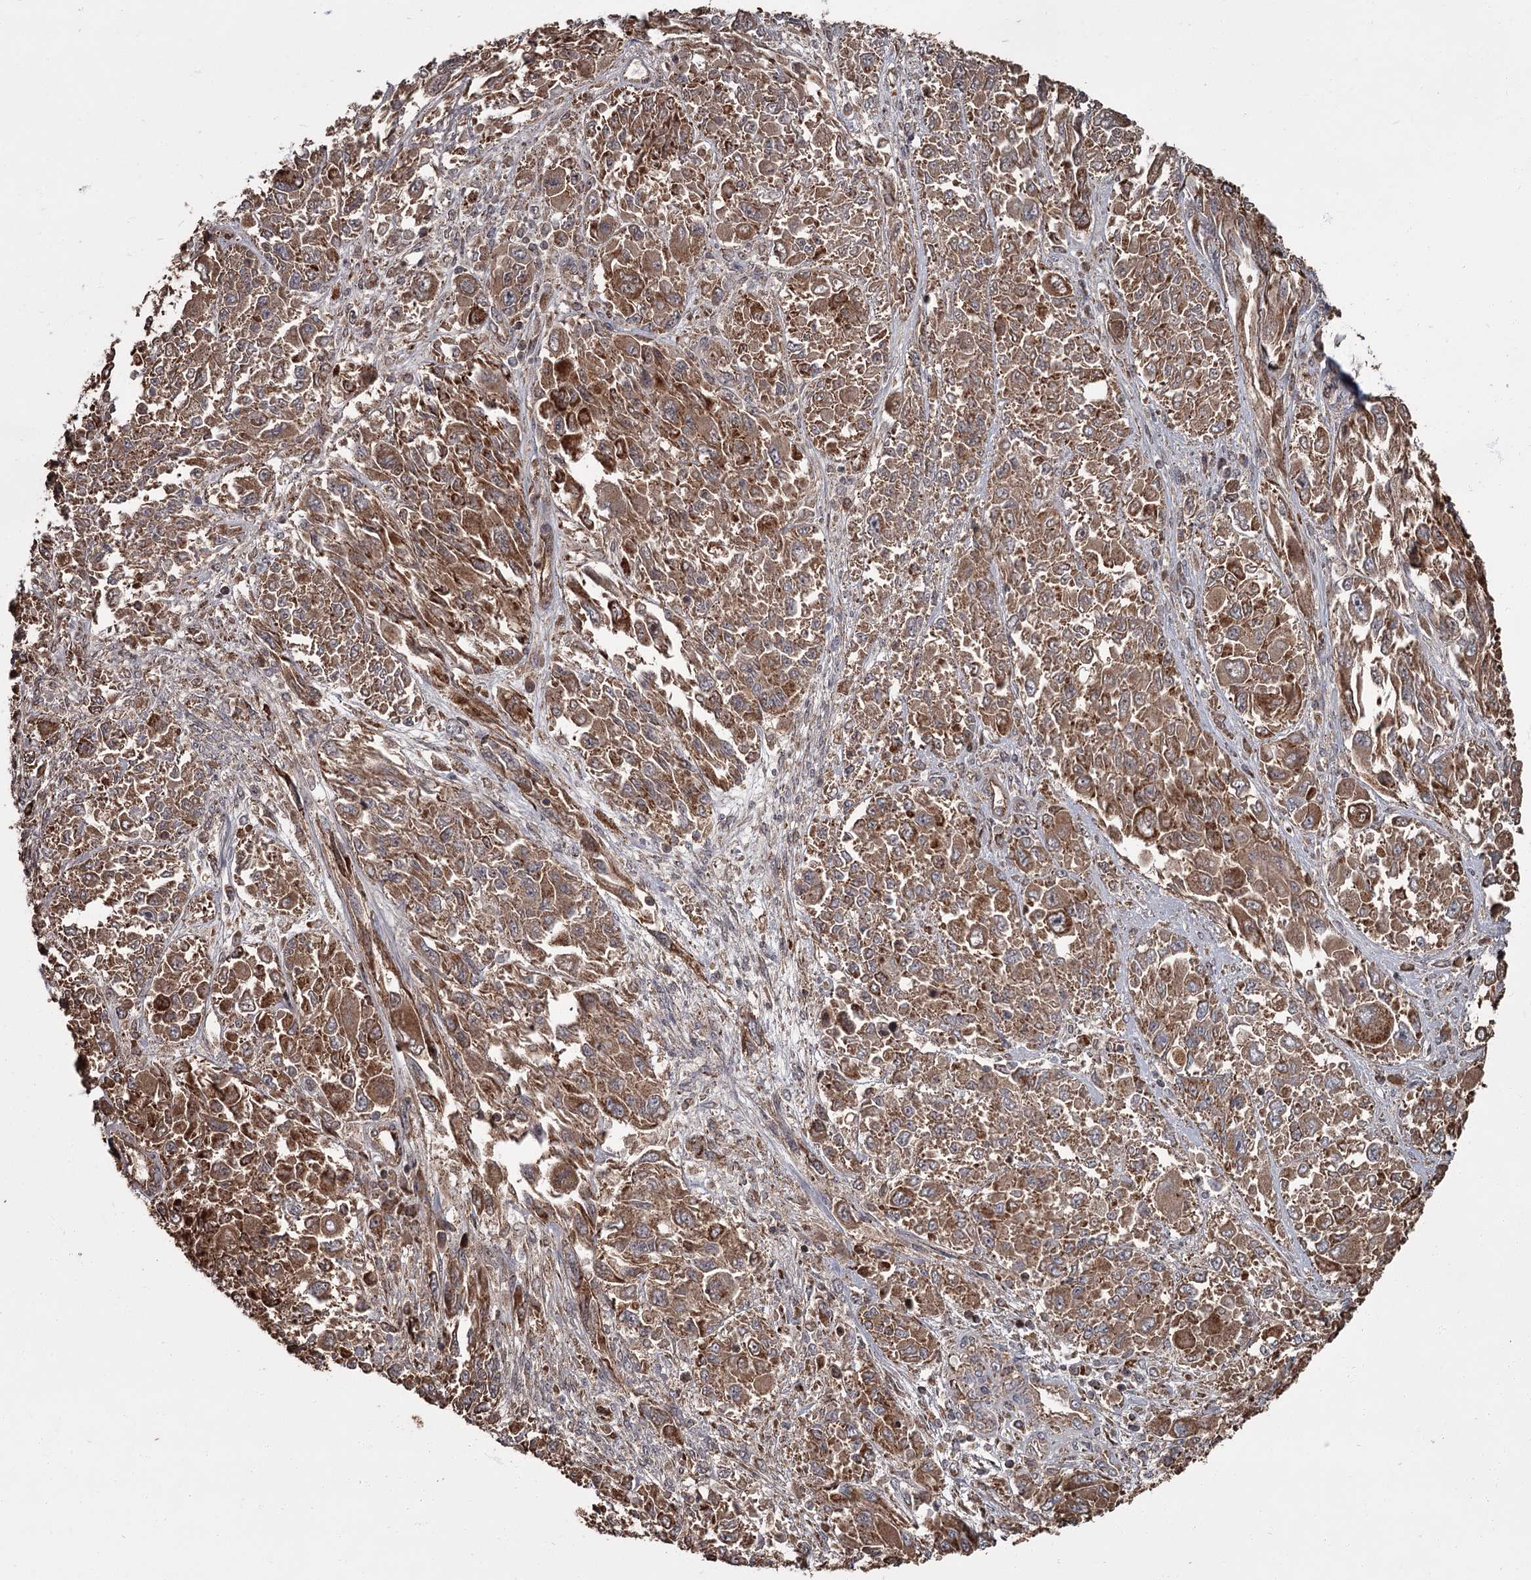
{"staining": {"intensity": "strong", "quantity": ">75%", "location": "cytoplasmic/membranous"}, "tissue": "melanoma", "cell_type": "Tumor cells", "image_type": "cancer", "snomed": [{"axis": "morphology", "description": "Malignant melanoma, NOS"}, {"axis": "topography", "description": "Skin"}], "caption": "Immunohistochemistry (IHC) image of neoplastic tissue: melanoma stained using IHC displays high levels of strong protein expression localized specifically in the cytoplasmic/membranous of tumor cells, appearing as a cytoplasmic/membranous brown color.", "gene": "THAP9", "patient": {"sex": "female", "age": 91}}